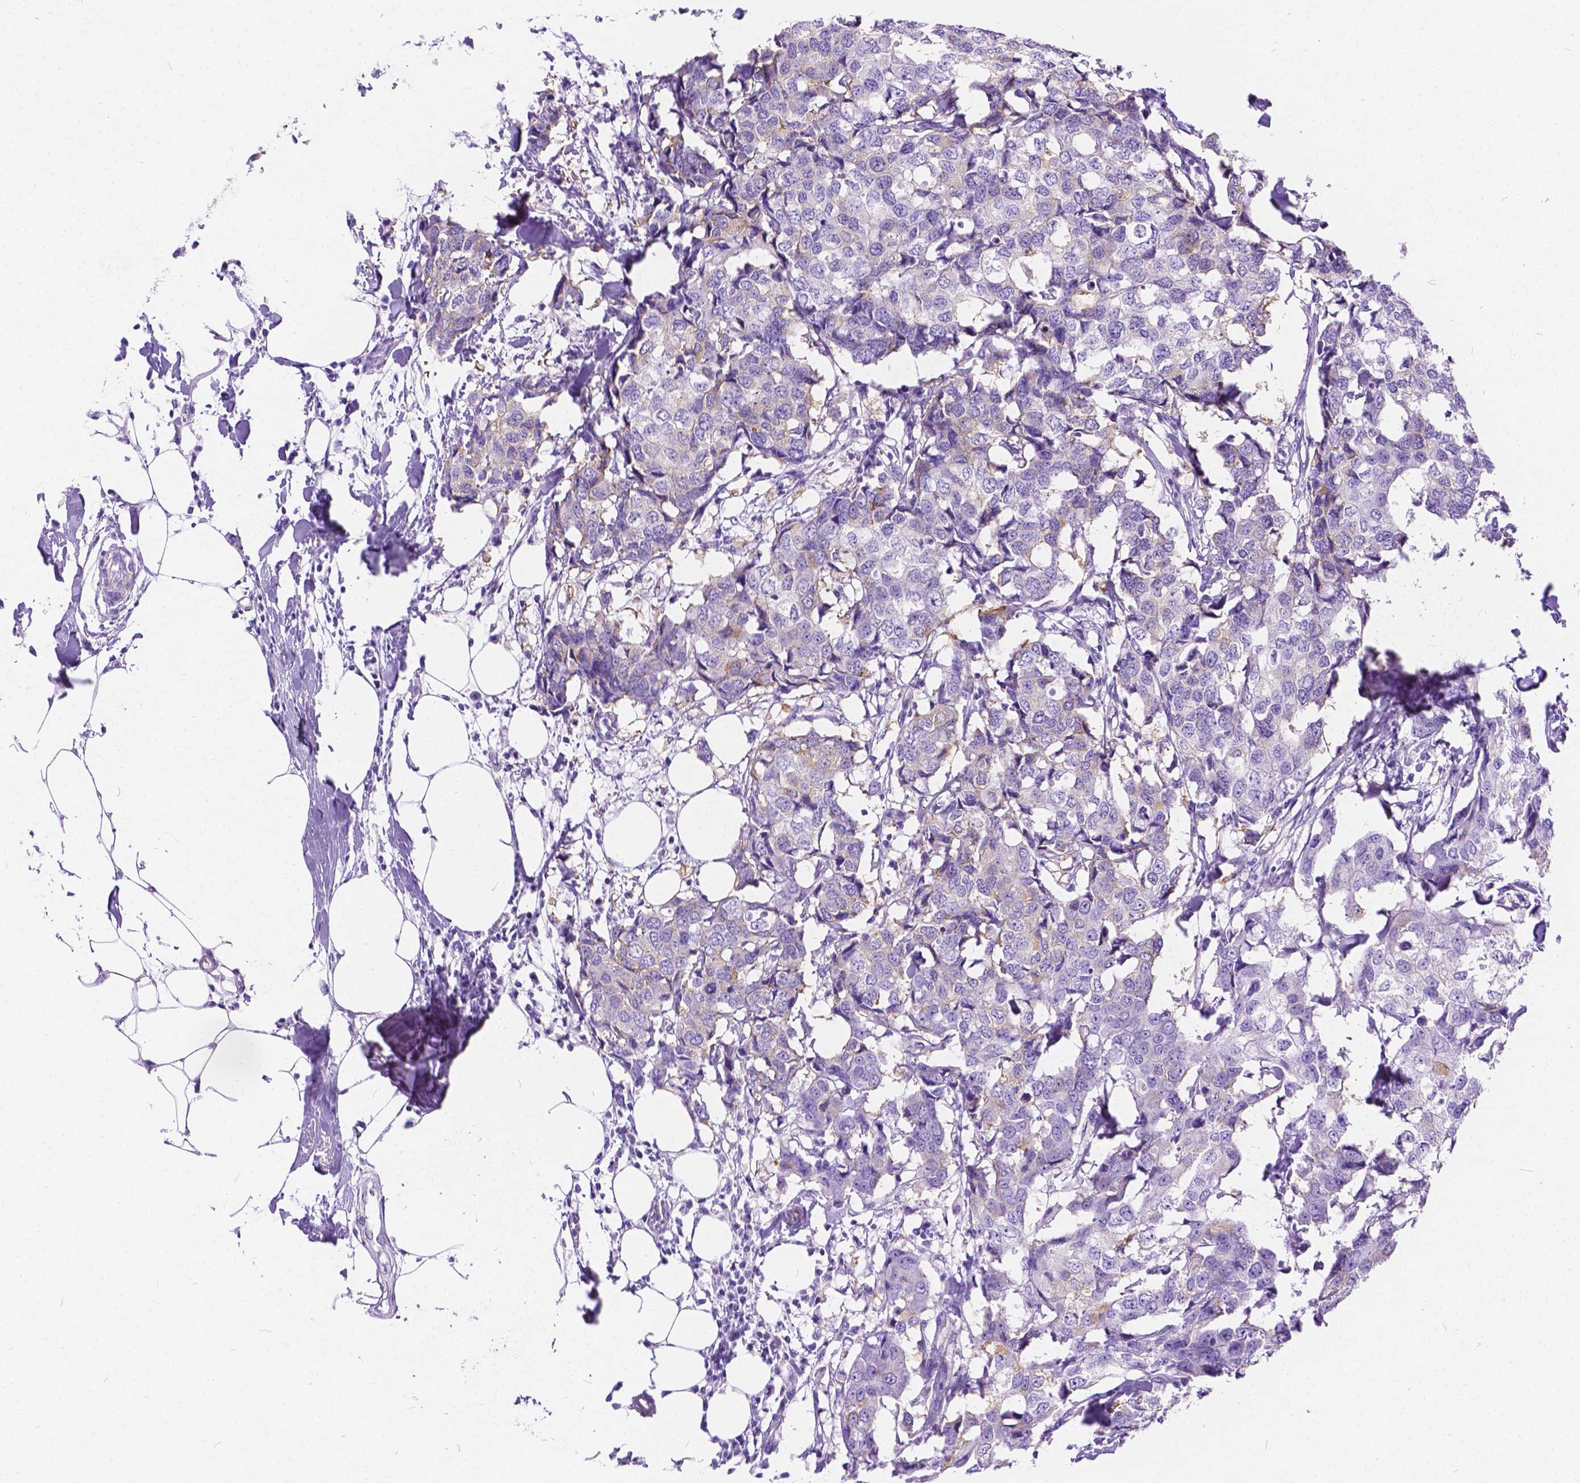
{"staining": {"intensity": "negative", "quantity": "none", "location": "none"}, "tissue": "breast cancer", "cell_type": "Tumor cells", "image_type": "cancer", "snomed": [{"axis": "morphology", "description": "Duct carcinoma"}, {"axis": "topography", "description": "Breast"}], "caption": "The image reveals no staining of tumor cells in breast invasive ductal carcinoma.", "gene": "CHRM1", "patient": {"sex": "female", "age": 27}}